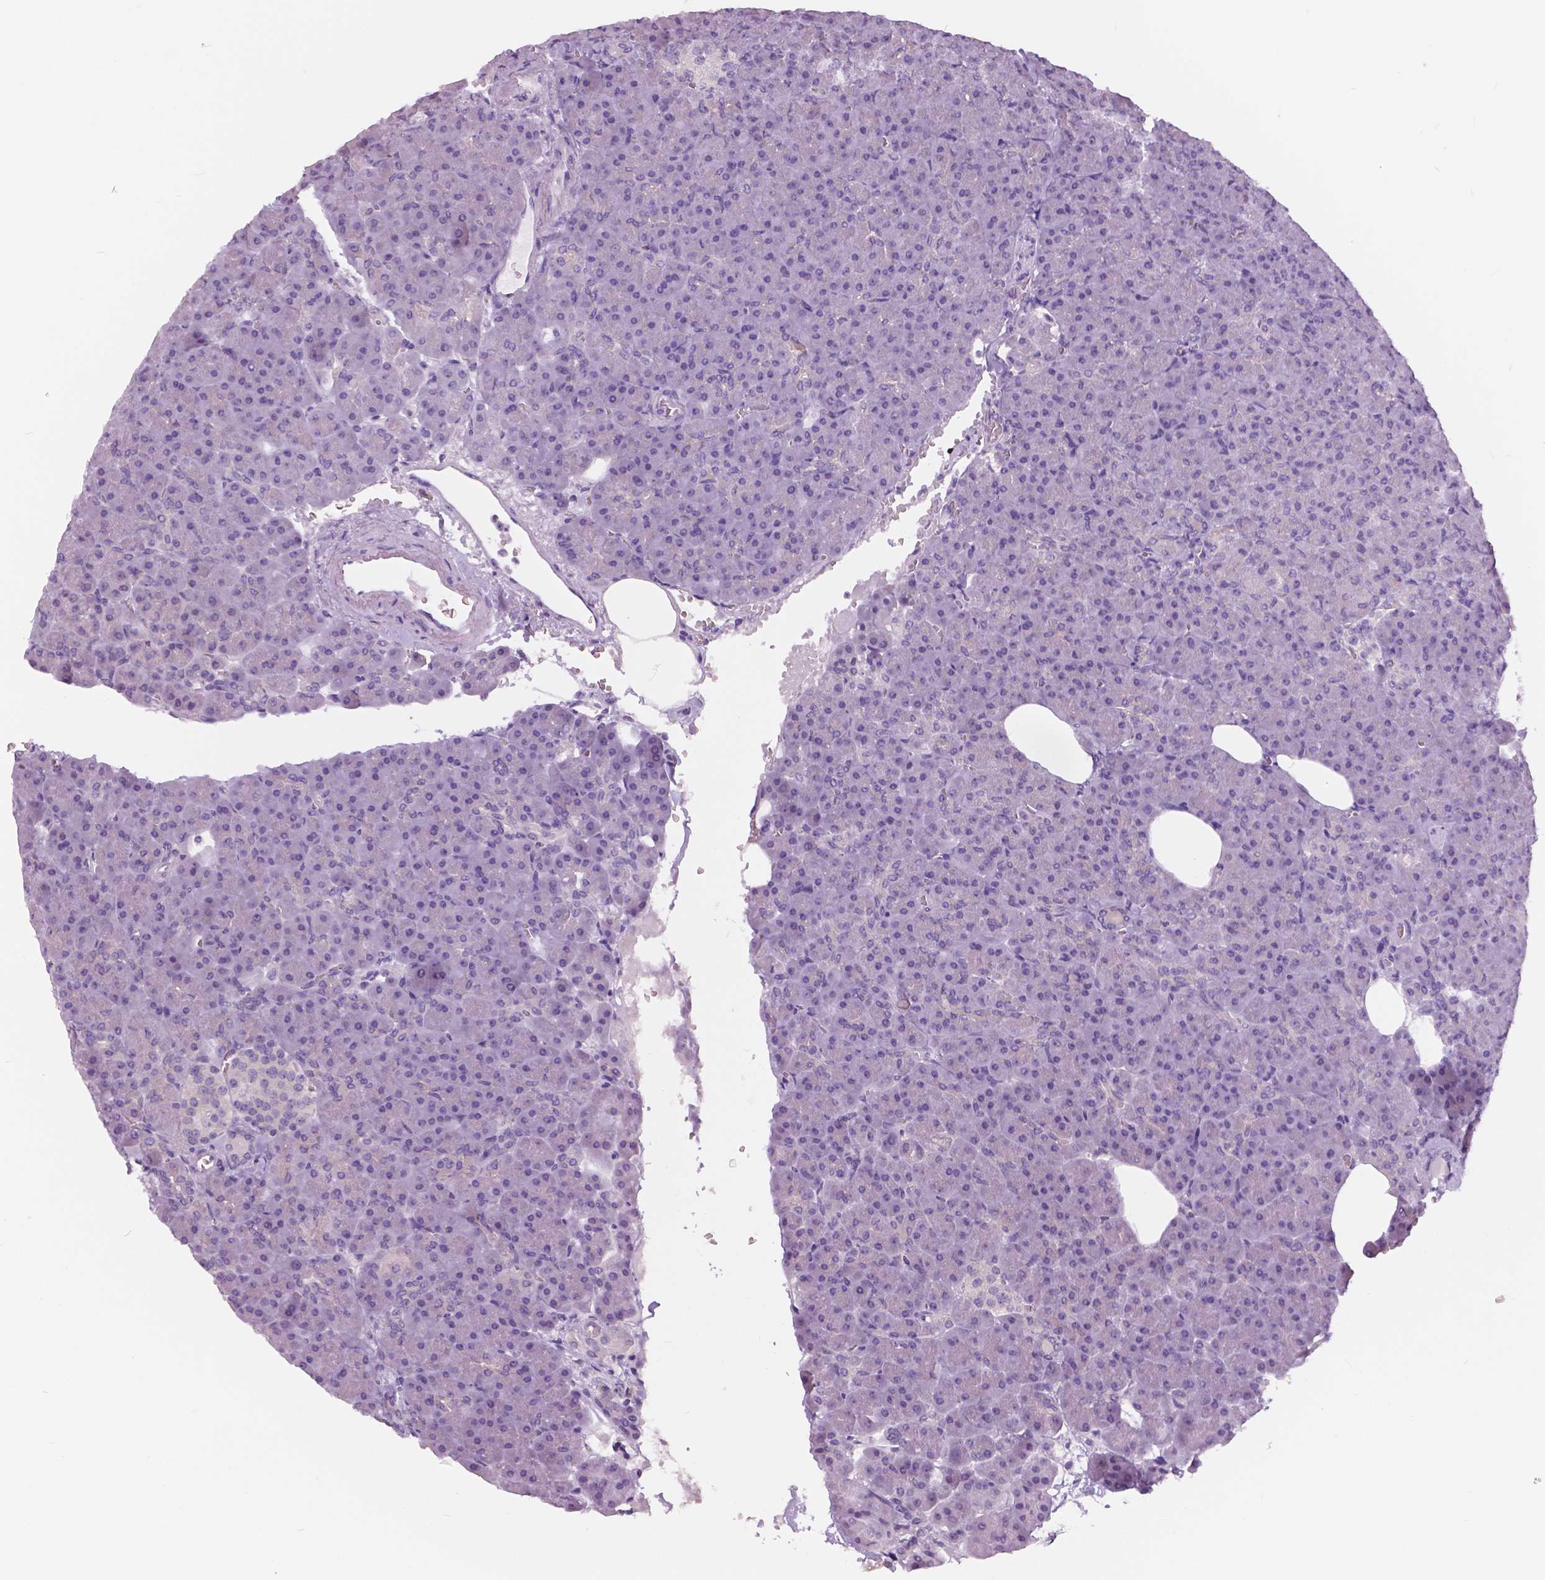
{"staining": {"intensity": "negative", "quantity": "none", "location": "none"}, "tissue": "pancreas", "cell_type": "Exocrine glandular cells", "image_type": "normal", "snomed": [{"axis": "morphology", "description": "Normal tissue, NOS"}, {"axis": "topography", "description": "Pancreas"}], "caption": "Exocrine glandular cells show no significant staining in benign pancreas. Nuclei are stained in blue.", "gene": "TP53TG5", "patient": {"sex": "female", "age": 74}}